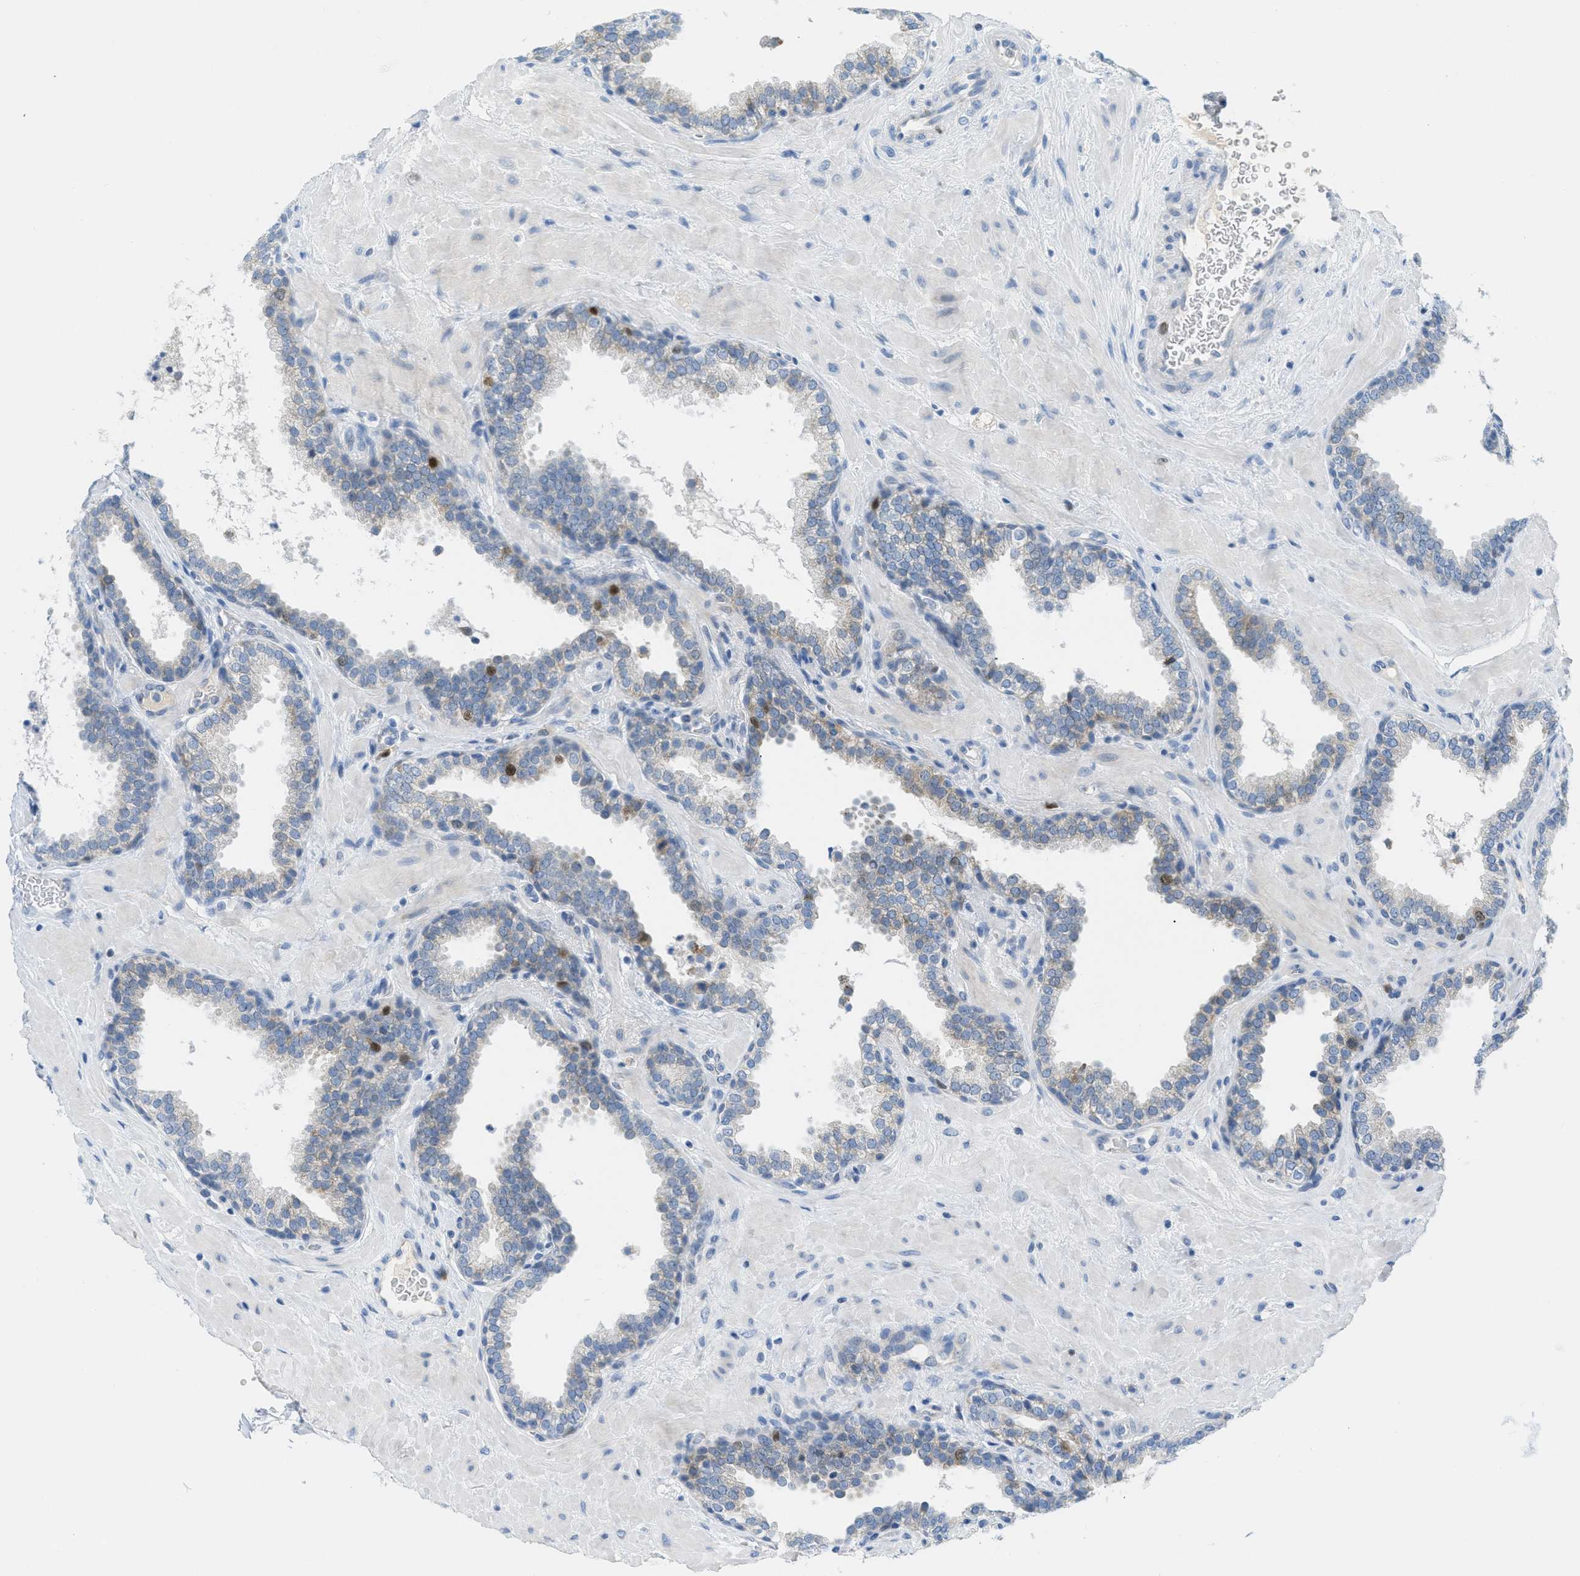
{"staining": {"intensity": "moderate", "quantity": "<25%", "location": "nuclear"}, "tissue": "prostate", "cell_type": "Glandular cells", "image_type": "normal", "snomed": [{"axis": "morphology", "description": "Normal tissue, NOS"}, {"axis": "topography", "description": "Prostate"}], "caption": "Unremarkable prostate shows moderate nuclear staining in approximately <25% of glandular cells.", "gene": "ORC6", "patient": {"sex": "male", "age": 51}}